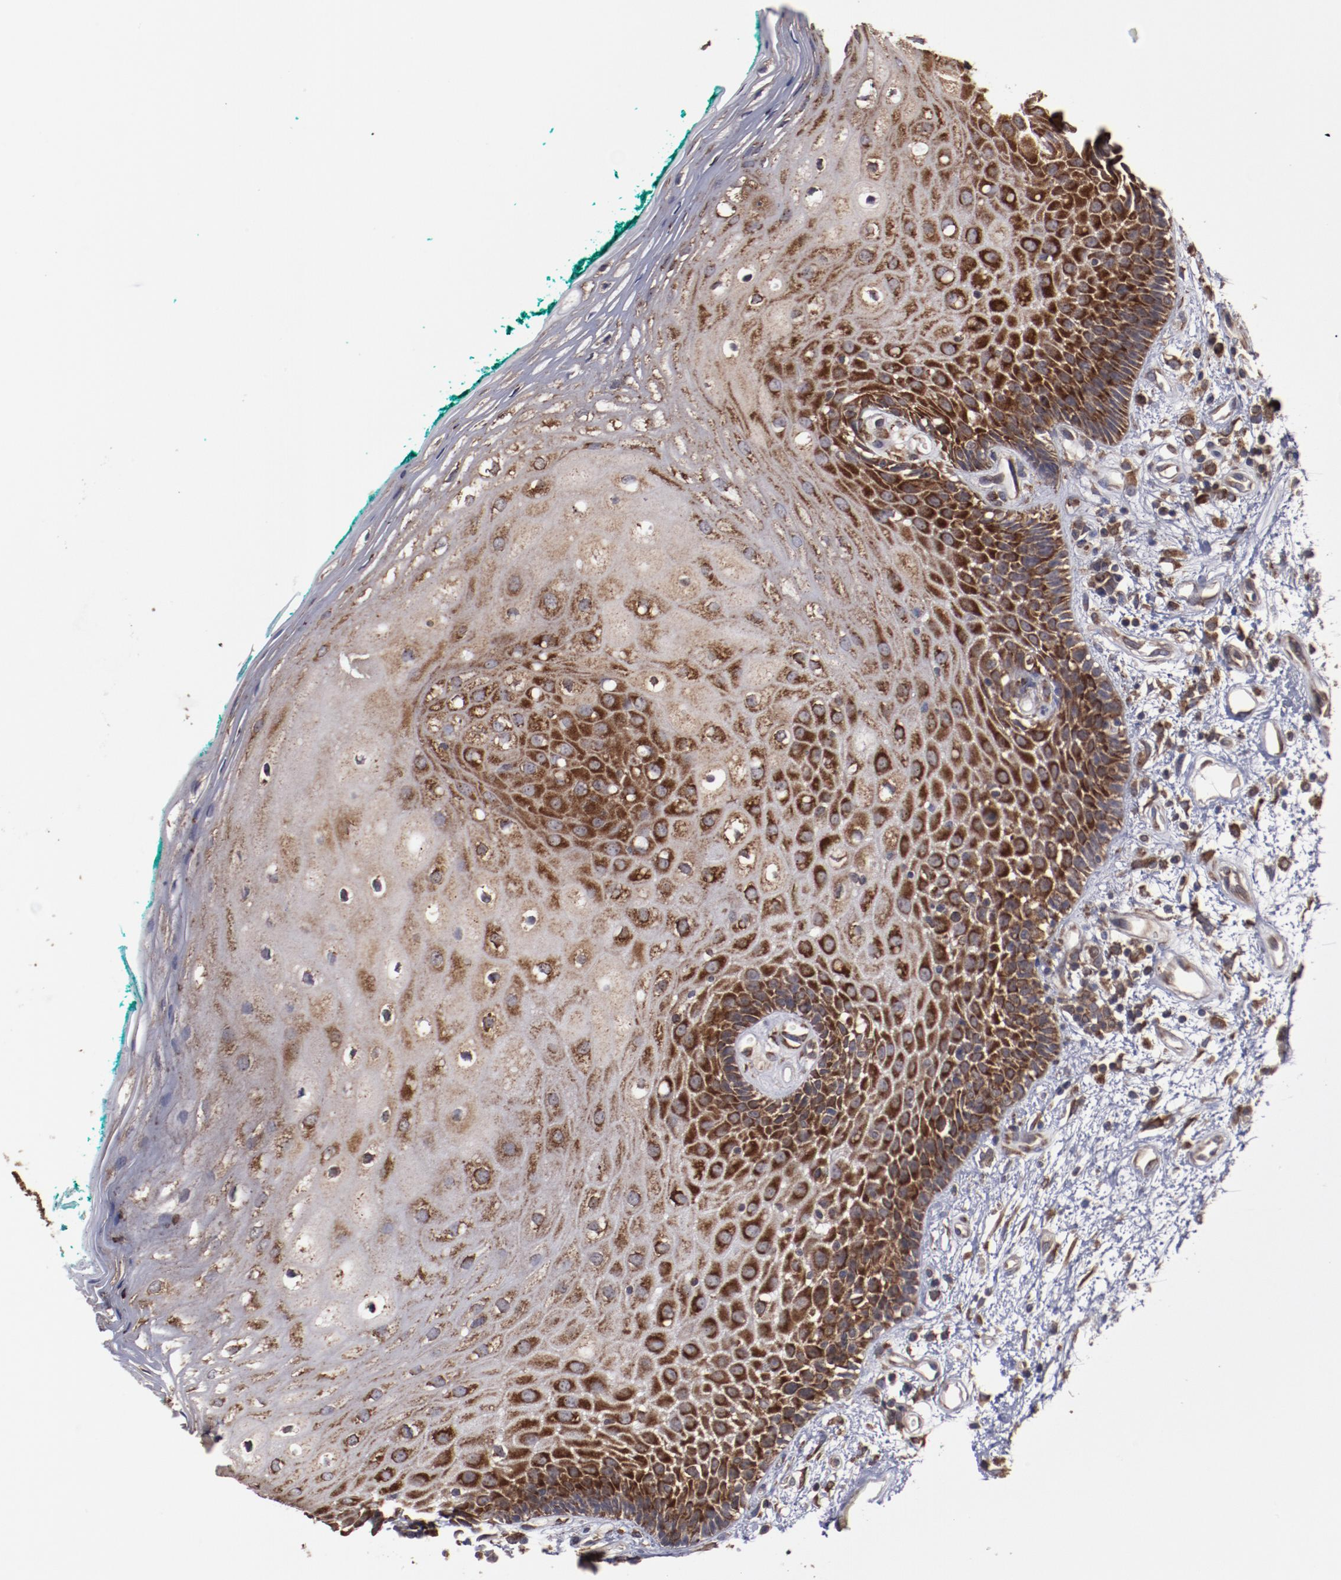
{"staining": {"intensity": "strong", "quantity": ">75%", "location": "cytoplasmic/membranous"}, "tissue": "oral mucosa", "cell_type": "Squamous epithelial cells", "image_type": "normal", "snomed": [{"axis": "morphology", "description": "Normal tissue, NOS"}, {"axis": "morphology", "description": "Squamous cell carcinoma, NOS"}, {"axis": "topography", "description": "Skeletal muscle"}, {"axis": "topography", "description": "Oral tissue"}, {"axis": "topography", "description": "Head-Neck"}], "caption": "Brown immunohistochemical staining in unremarkable oral mucosa displays strong cytoplasmic/membranous expression in about >75% of squamous epithelial cells. (brown staining indicates protein expression, while blue staining denotes nuclei).", "gene": "RPS4X", "patient": {"sex": "female", "age": 84}}